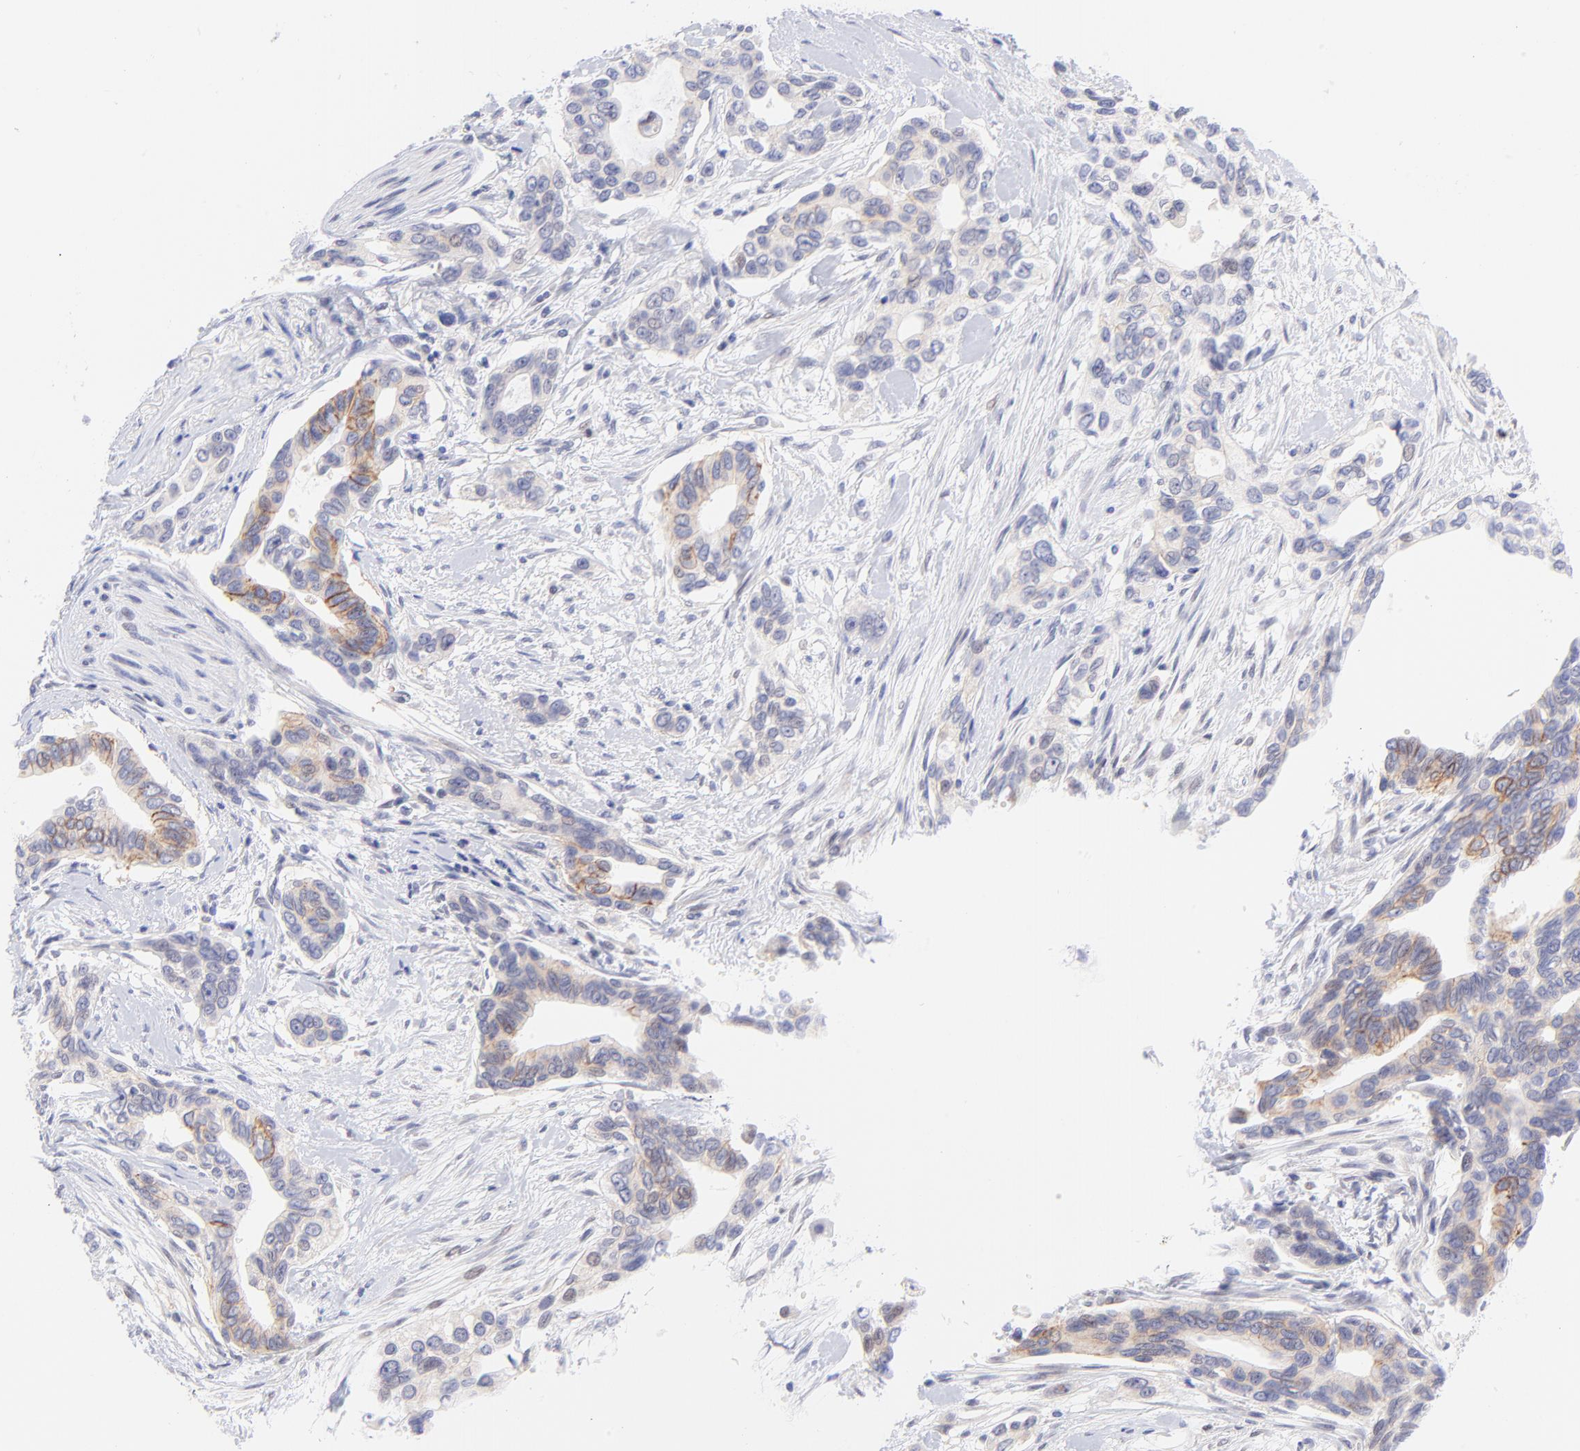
{"staining": {"intensity": "moderate", "quantity": "<25%", "location": "cytoplasmic/membranous"}, "tissue": "pancreatic cancer", "cell_type": "Tumor cells", "image_type": "cancer", "snomed": [{"axis": "morphology", "description": "Adenocarcinoma, NOS"}, {"axis": "topography", "description": "Pancreas"}], "caption": "Protein staining shows moderate cytoplasmic/membranous staining in approximately <25% of tumor cells in pancreatic adenocarcinoma. The staining is performed using DAB (3,3'-diaminobenzidine) brown chromogen to label protein expression. The nuclei are counter-stained blue using hematoxylin.", "gene": "PBDC1", "patient": {"sex": "female", "age": 60}}